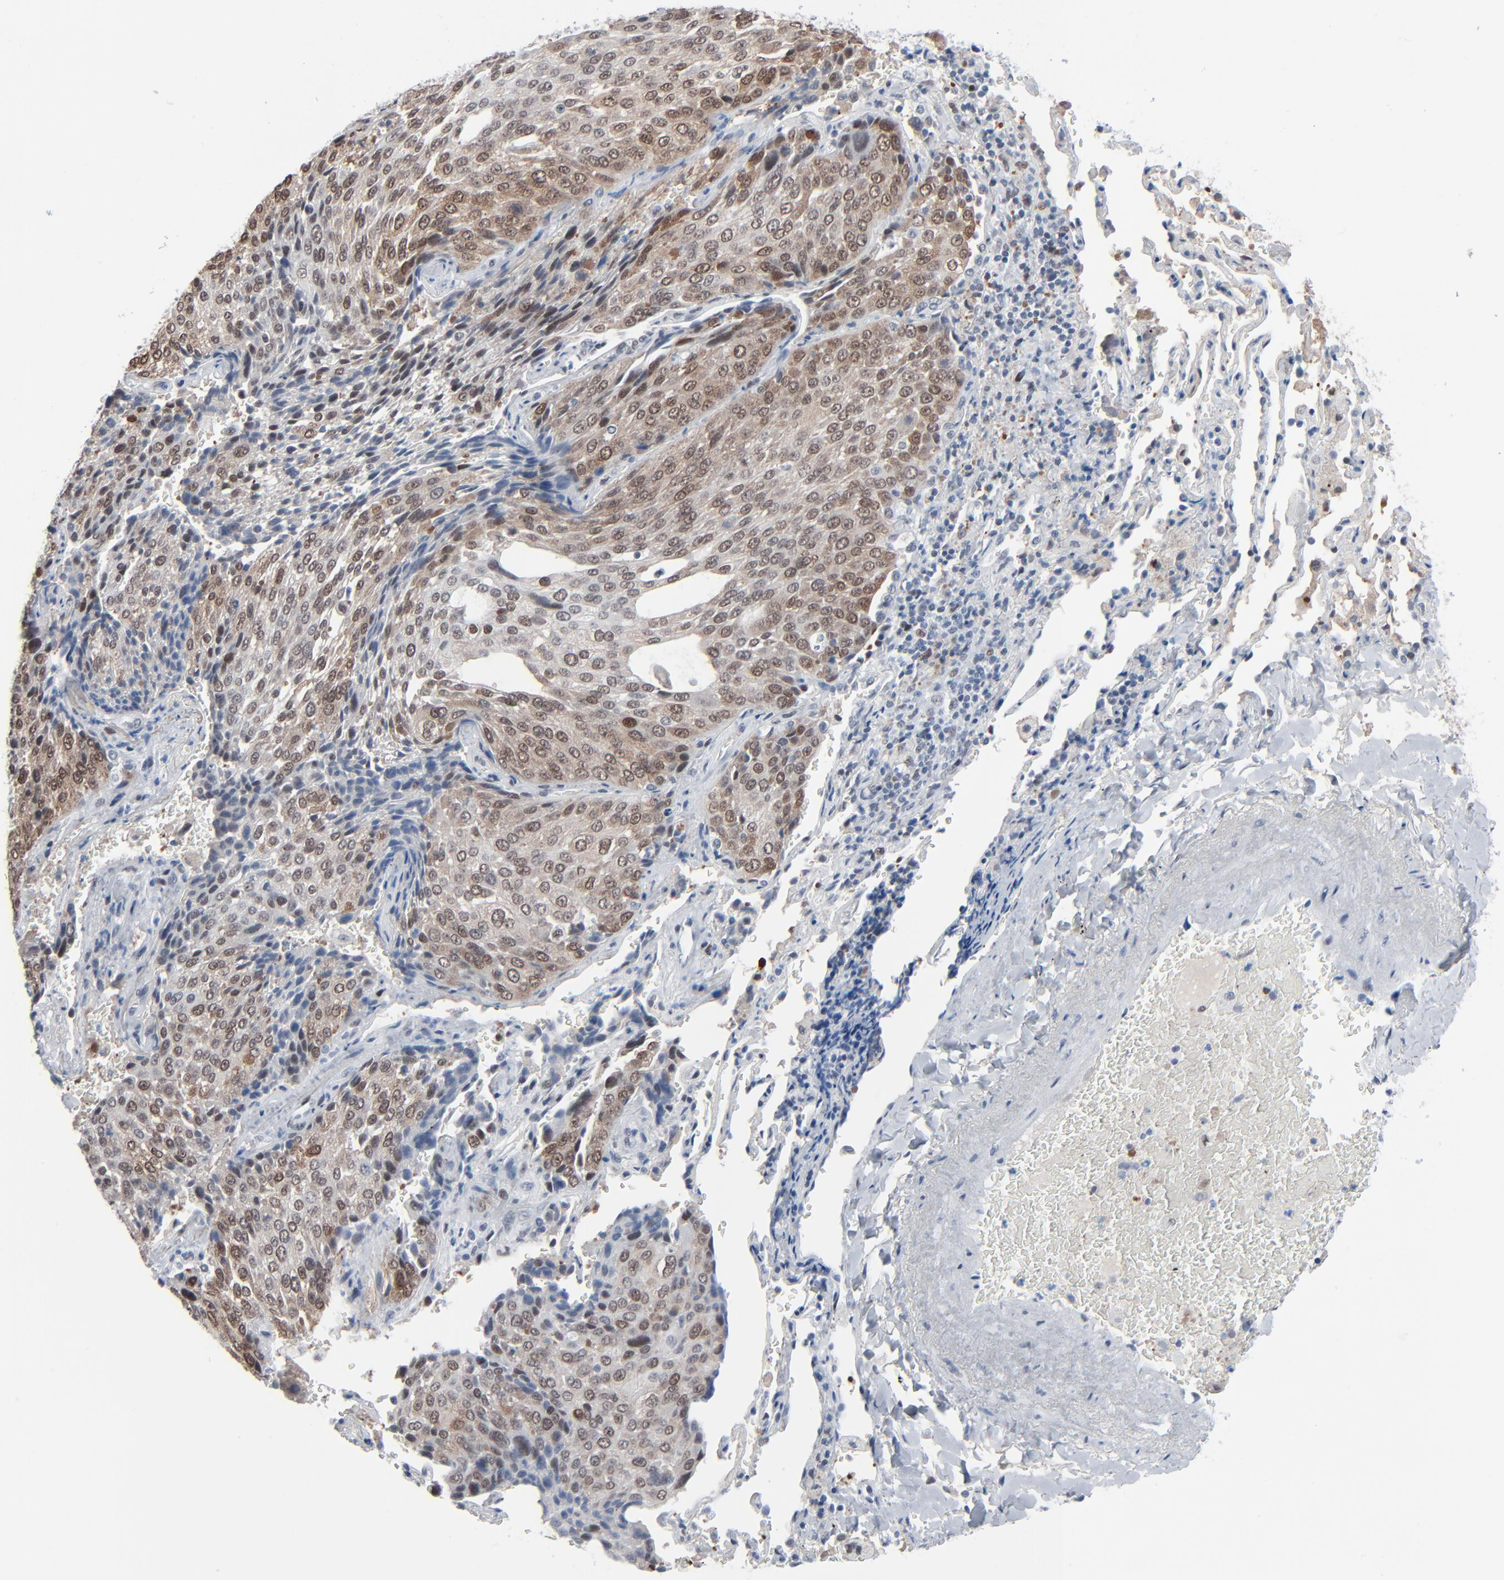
{"staining": {"intensity": "strong", "quantity": ">75%", "location": "cytoplasmic/membranous,nuclear"}, "tissue": "lung cancer", "cell_type": "Tumor cells", "image_type": "cancer", "snomed": [{"axis": "morphology", "description": "Squamous cell carcinoma, NOS"}, {"axis": "topography", "description": "Lung"}], "caption": "Immunohistochemistry image of lung squamous cell carcinoma stained for a protein (brown), which displays high levels of strong cytoplasmic/membranous and nuclear staining in about >75% of tumor cells.", "gene": "SIRT1", "patient": {"sex": "male", "age": 54}}